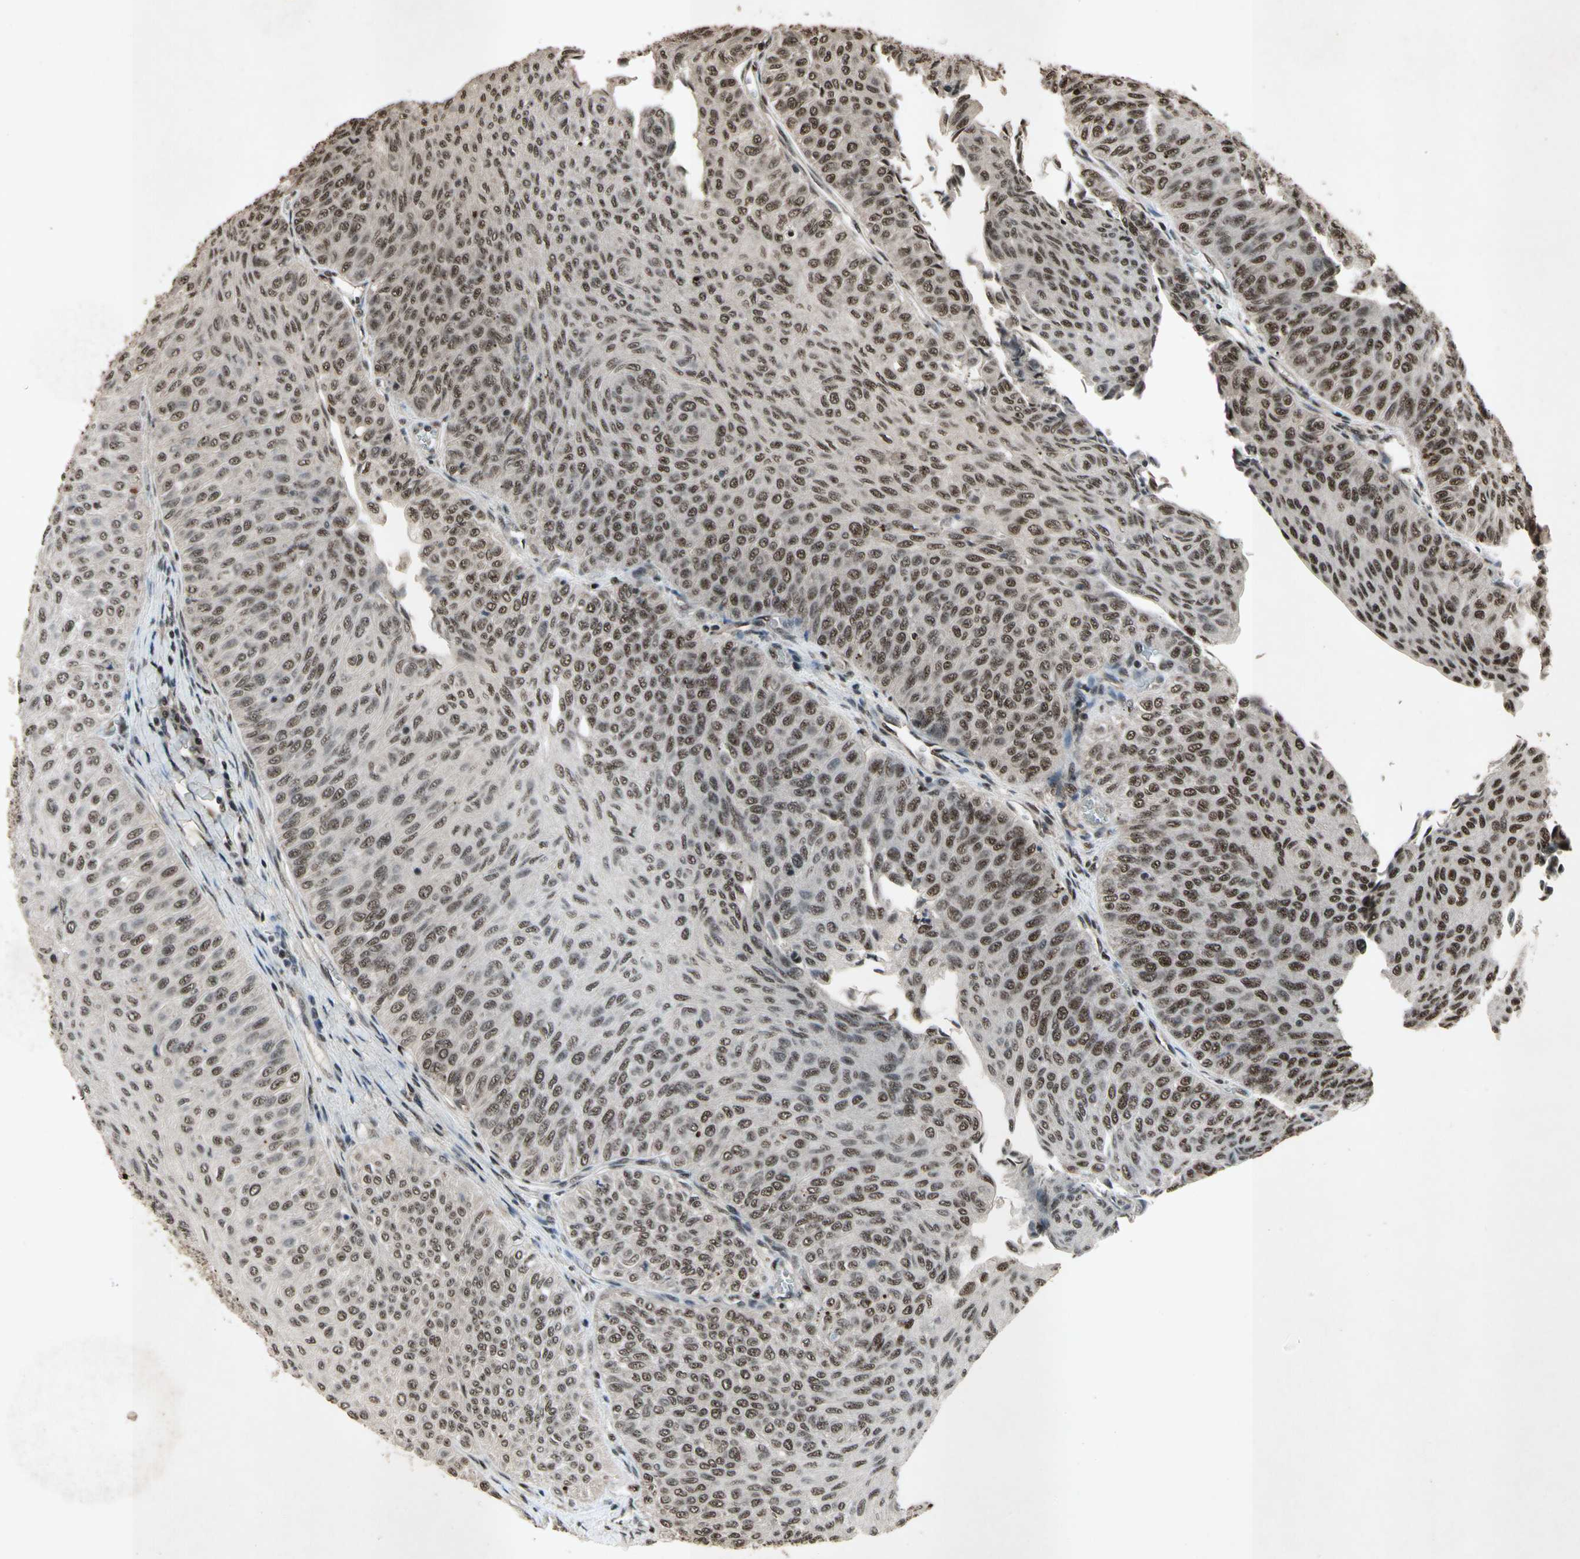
{"staining": {"intensity": "moderate", "quantity": ">75%", "location": "nuclear"}, "tissue": "urothelial cancer", "cell_type": "Tumor cells", "image_type": "cancer", "snomed": [{"axis": "morphology", "description": "Urothelial carcinoma, Low grade"}, {"axis": "topography", "description": "Urinary bladder"}], "caption": "Immunohistochemistry of human urothelial cancer demonstrates medium levels of moderate nuclear staining in approximately >75% of tumor cells. (DAB (3,3'-diaminobenzidine) IHC, brown staining for protein, blue staining for nuclei).", "gene": "TBX2", "patient": {"sex": "male", "age": 78}}